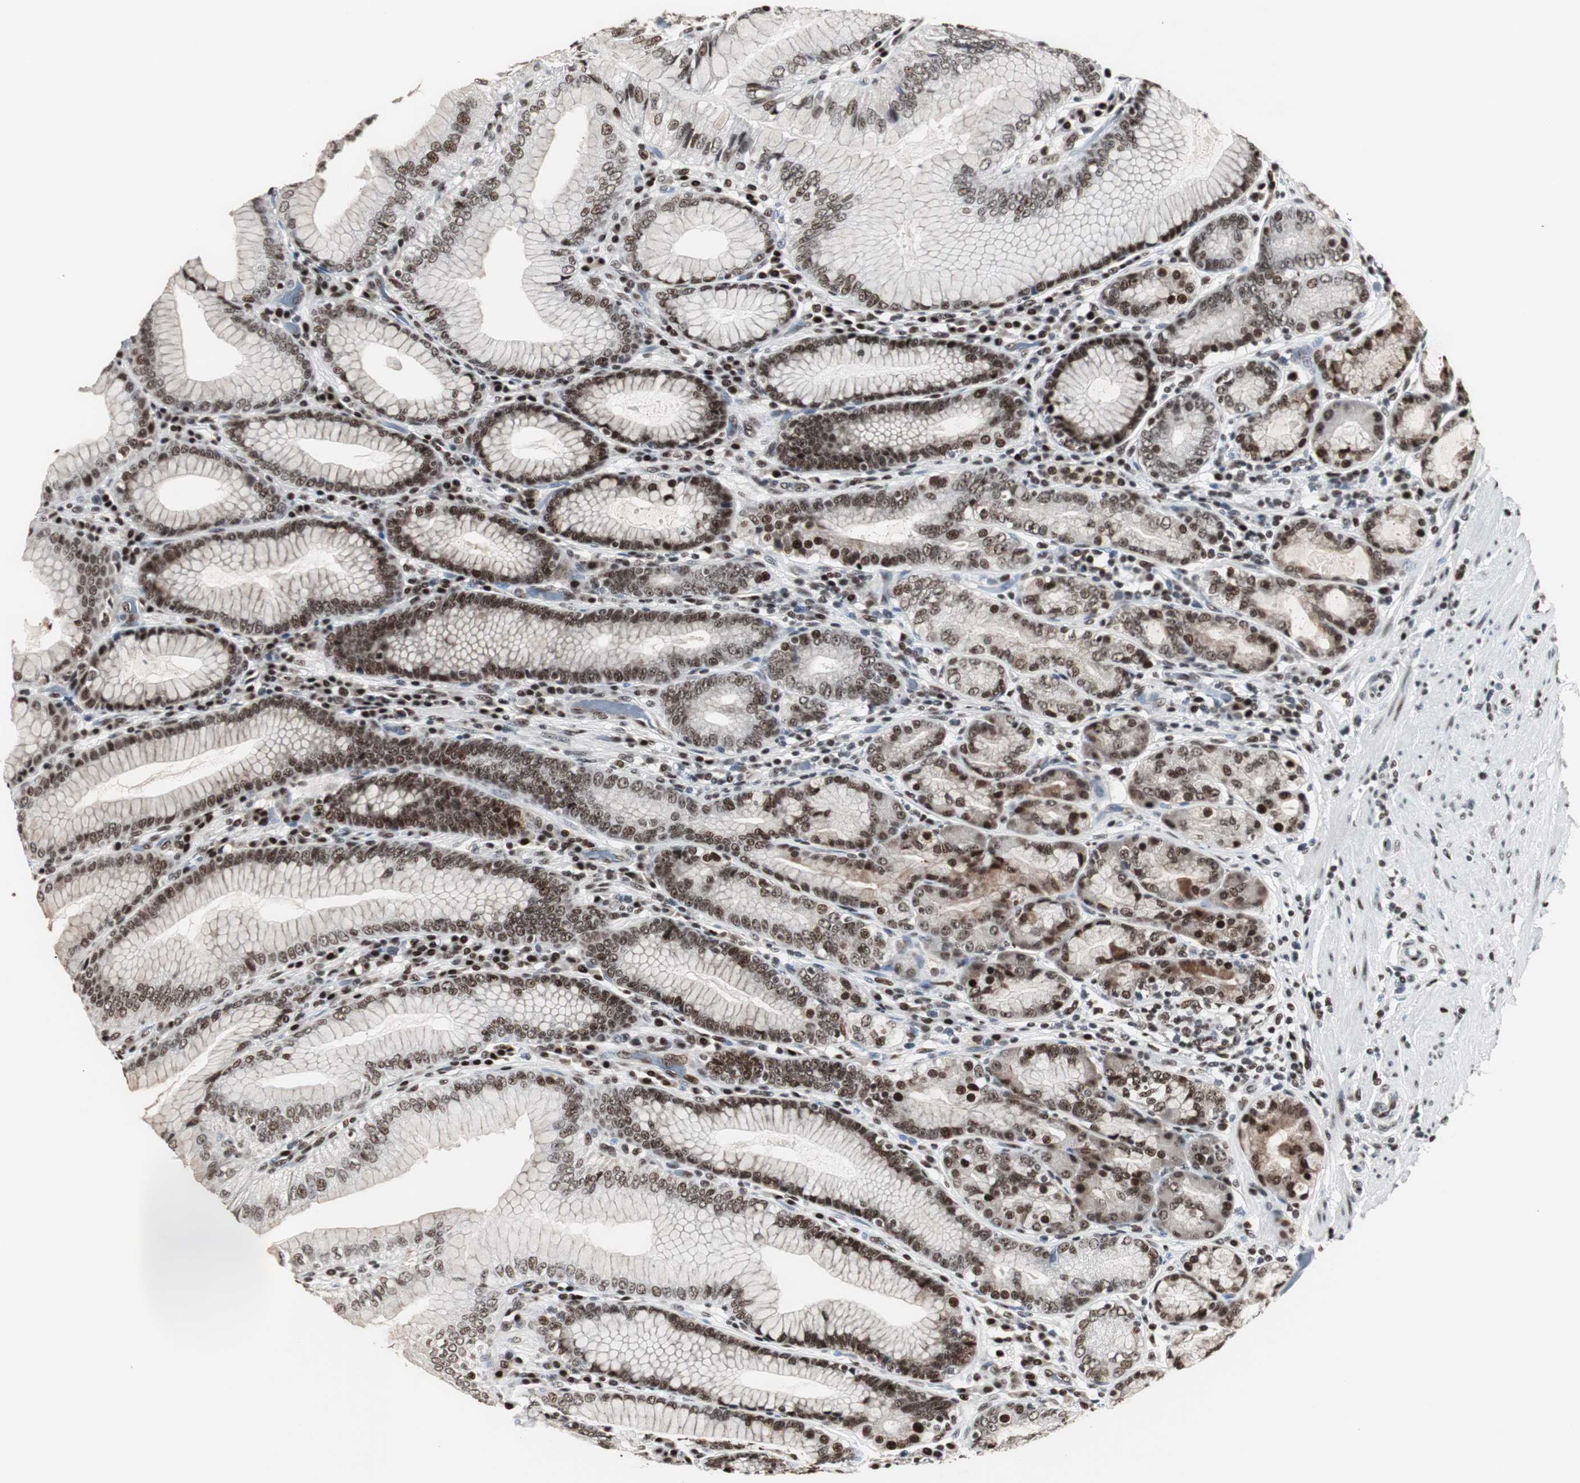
{"staining": {"intensity": "strong", "quantity": ">75%", "location": "cytoplasmic/membranous,nuclear"}, "tissue": "stomach", "cell_type": "Glandular cells", "image_type": "normal", "snomed": [{"axis": "morphology", "description": "Normal tissue, NOS"}, {"axis": "topography", "description": "Stomach, lower"}], "caption": "A high amount of strong cytoplasmic/membranous,nuclear expression is seen in approximately >75% of glandular cells in normal stomach.", "gene": "PARN", "patient": {"sex": "female", "age": 76}}